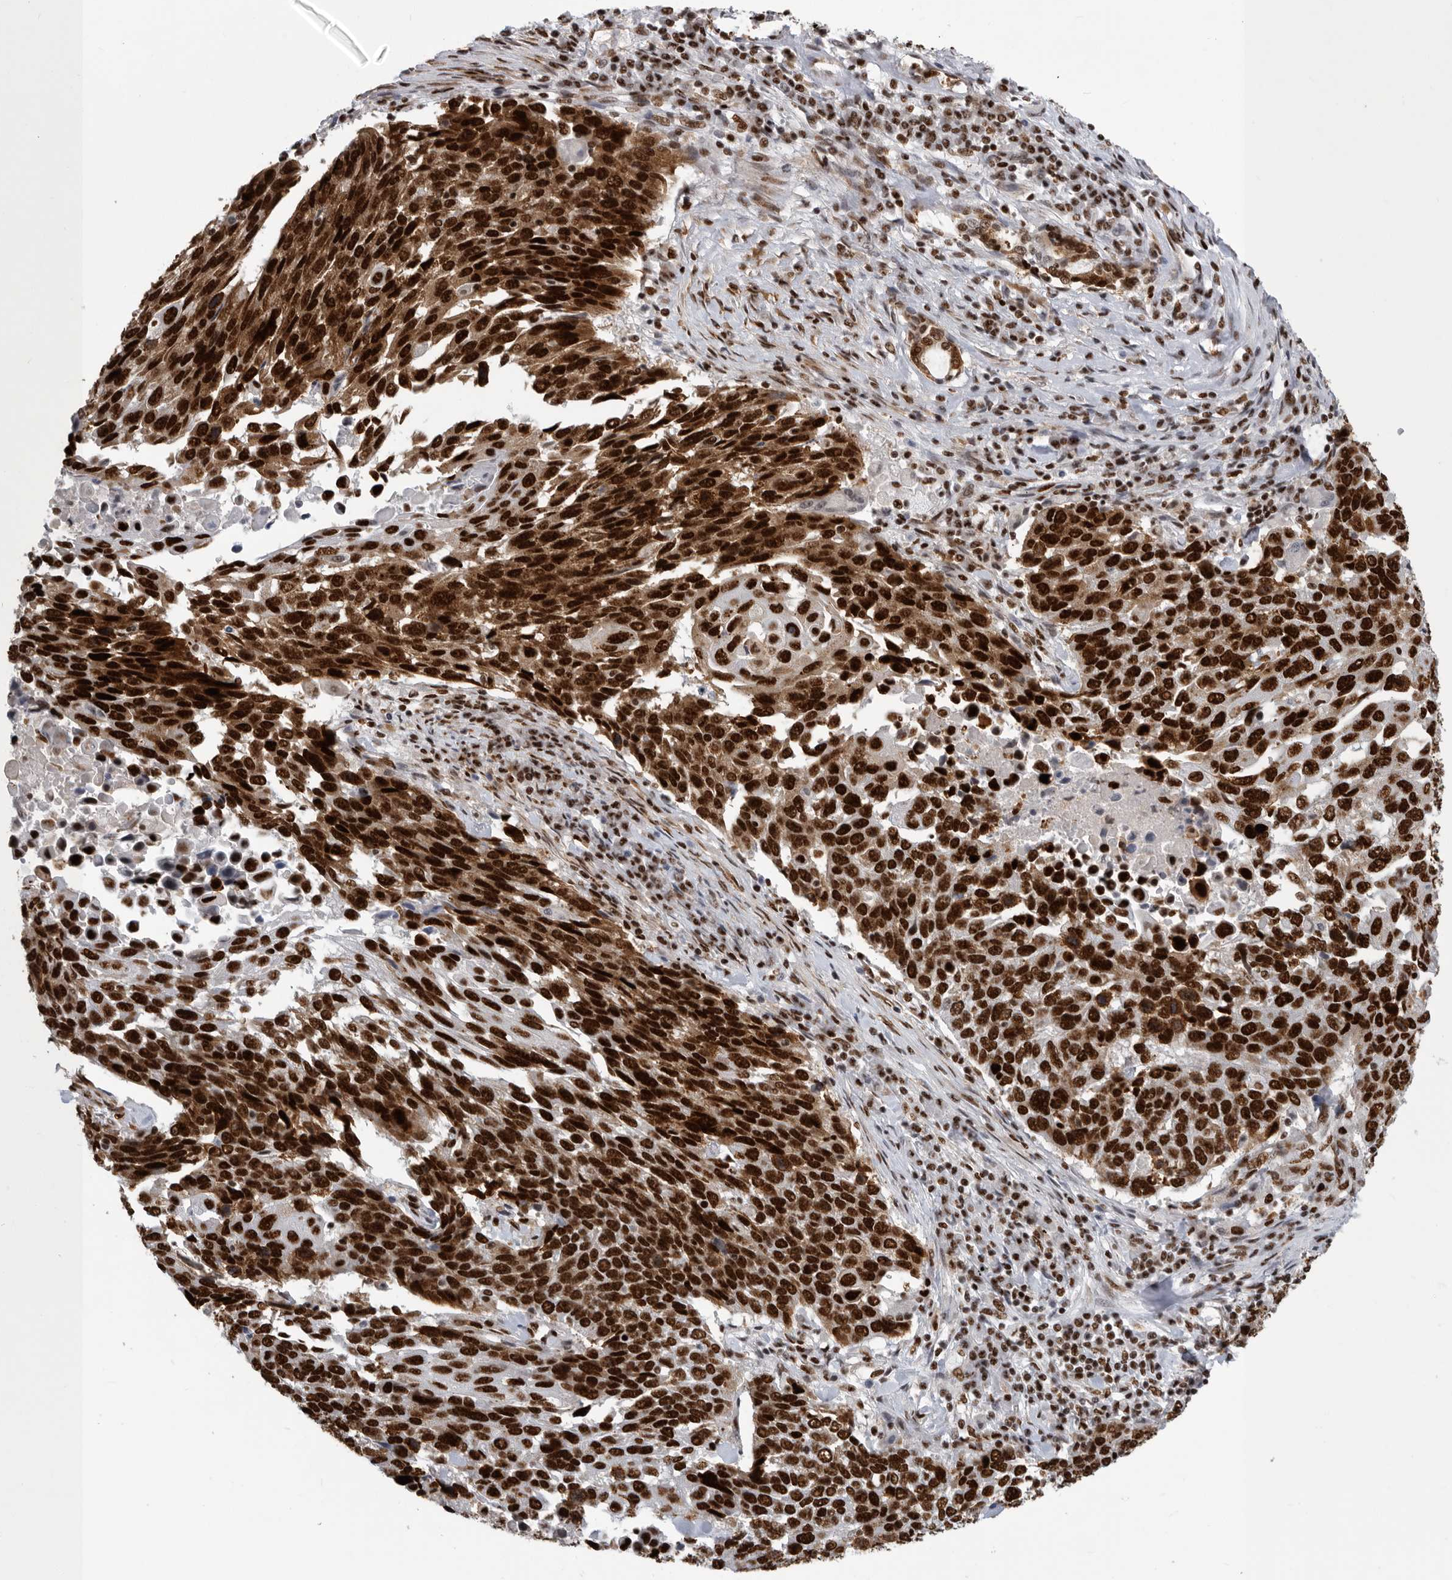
{"staining": {"intensity": "strong", "quantity": ">75%", "location": "cytoplasmic/membranous,nuclear"}, "tissue": "lung cancer", "cell_type": "Tumor cells", "image_type": "cancer", "snomed": [{"axis": "morphology", "description": "Squamous cell carcinoma, NOS"}, {"axis": "topography", "description": "Lung"}], "caption": "This micrograph demonstrates immunohistochemistry staining of human lung squamous cell carcinoma, with high strong cytoplasmic/membranous and nuclear staining in approximately >75% of tumor cells.", "gene": "BCLAF1", "patient": {"sex": "male", "age": 66}}